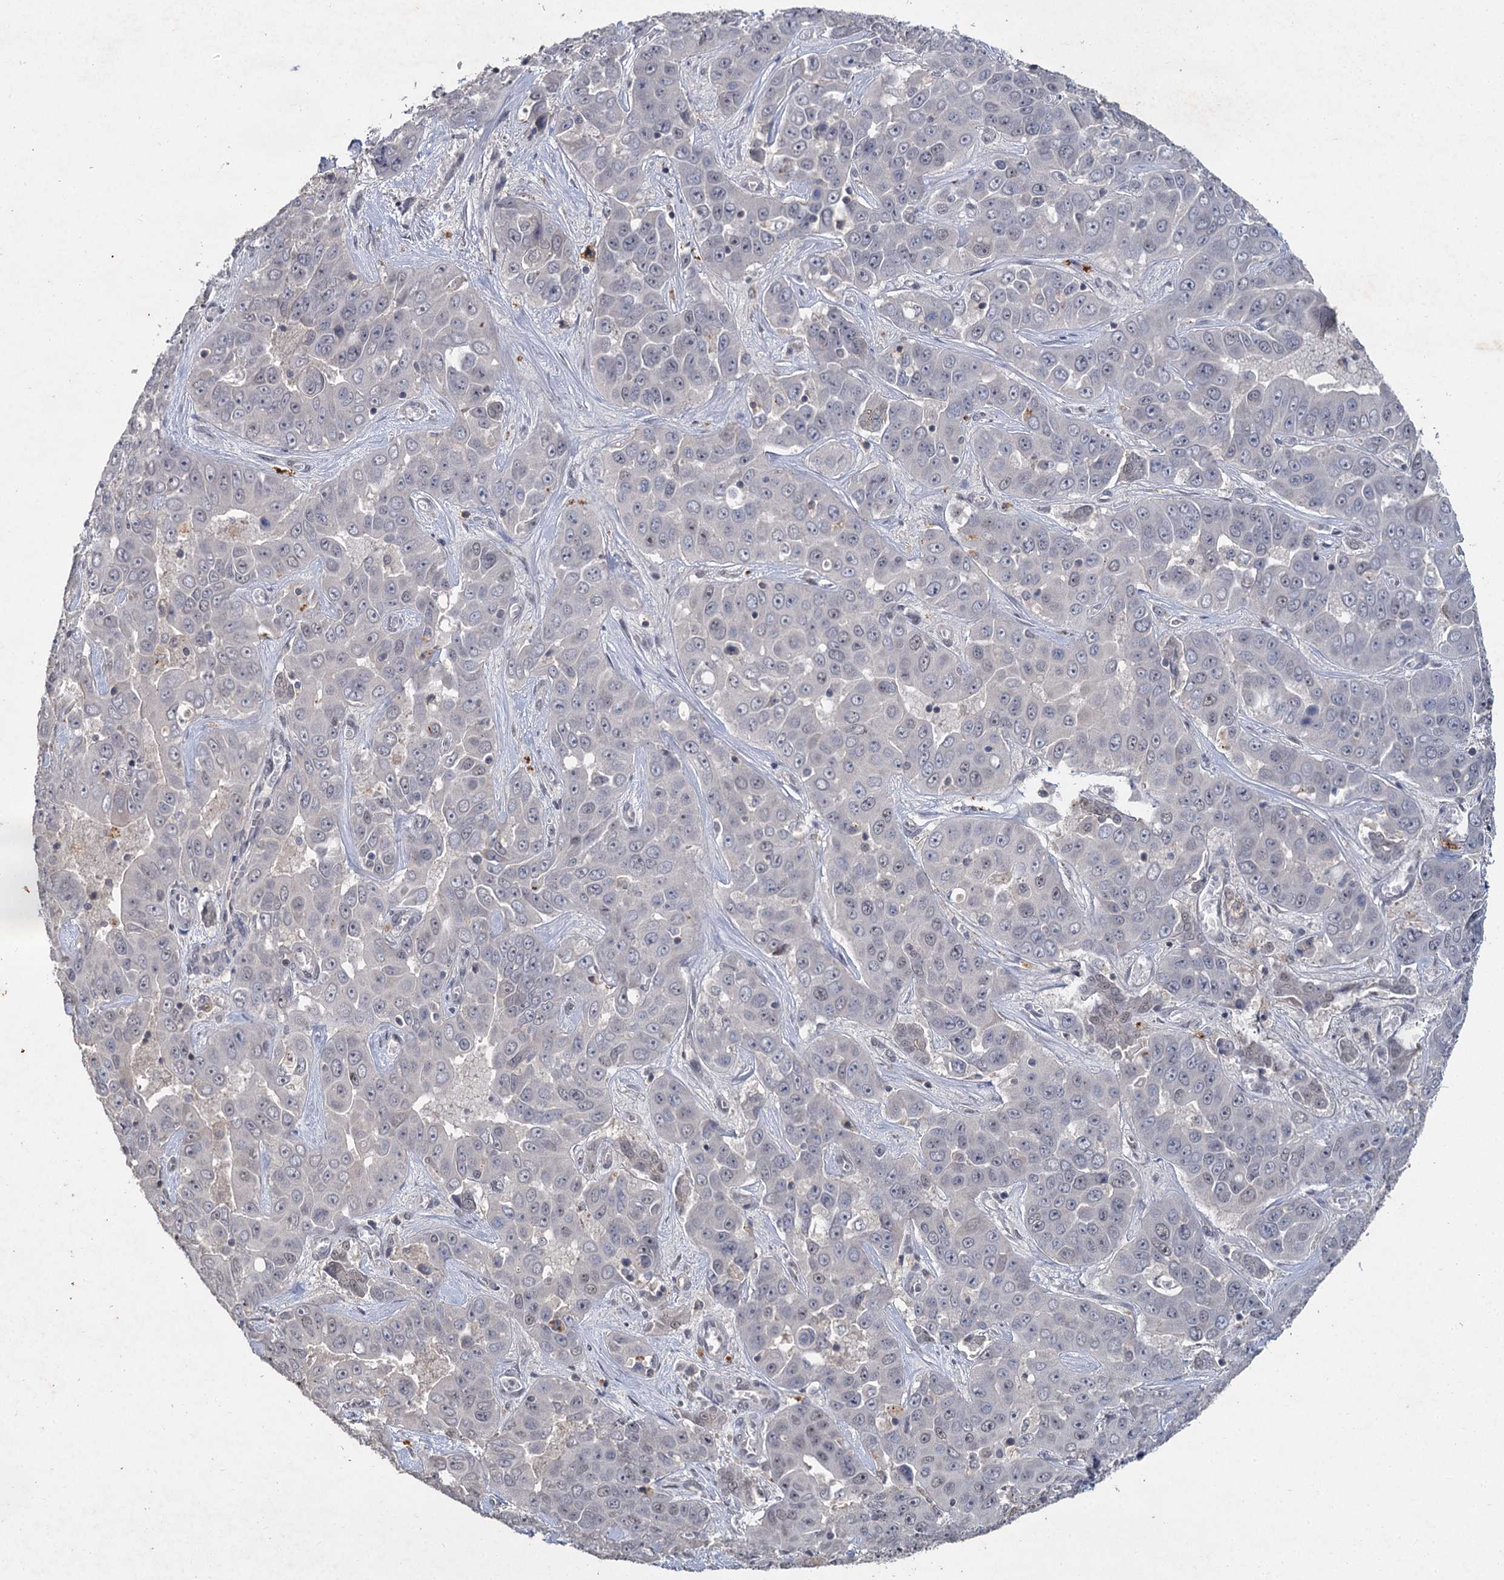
{"staining": {"intensity": "negative", "quantity": "none", "location": "none"}, "tissue": "liver cancer", "cell_type": "Tumor cells", "image_type": "cancer", "snomed": [{"axis": "morphology", "description": "Cholangiocarcinoma"}, {"axis": "topography", "description": "Liver"}], "caption": "IHC of liver cancer (cholangiocarcinoma) displays no positivity in tumor cells.", "gene": "MUCL1", "patient": {"sex": "female", "age": 52}}